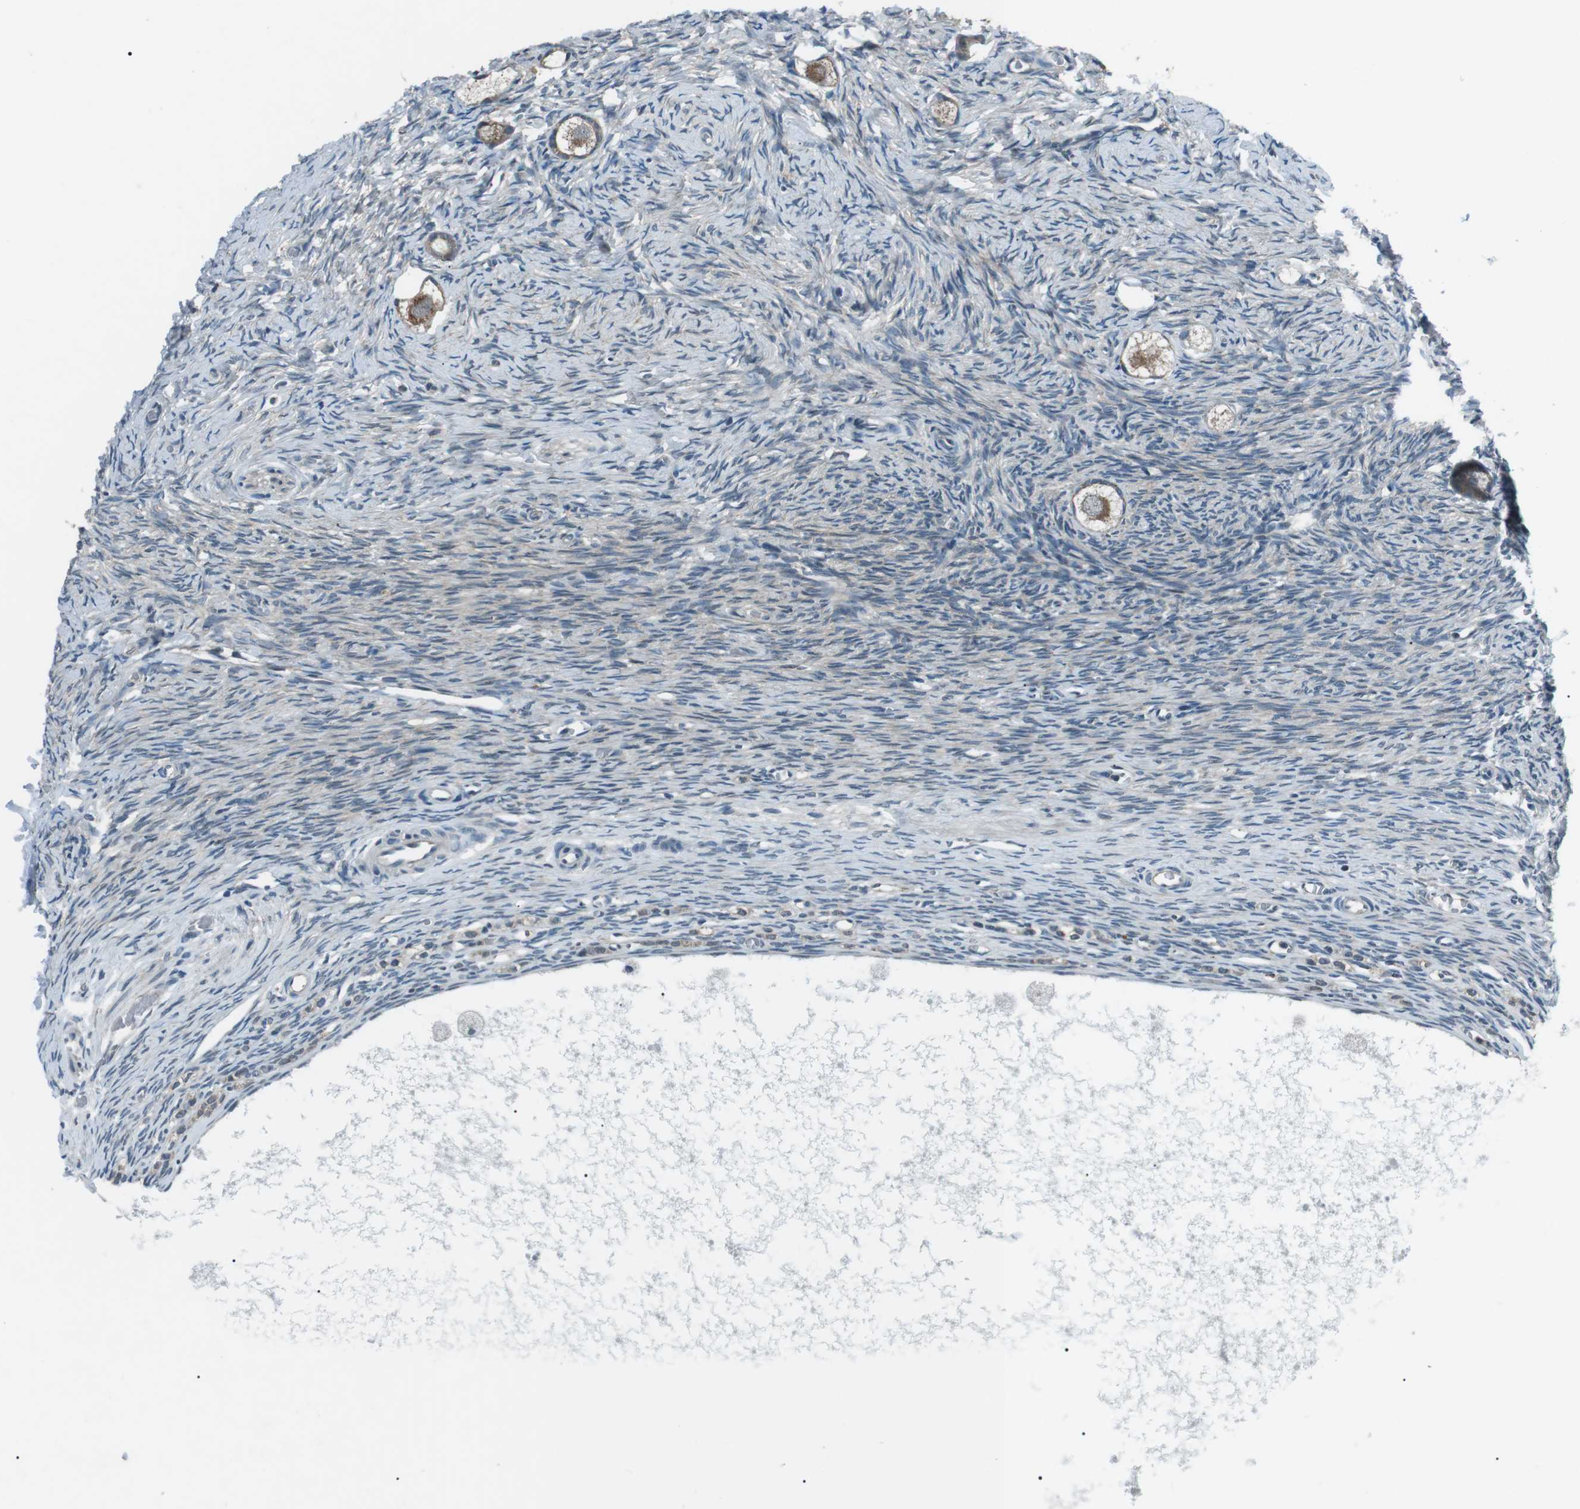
{"staining": {"intensity": "moderate", "quantity": ">75%", "location": "cytoplasmic/membranous"}, "tissue": "ovary", "cell_type": "Follicle cells", "image_type": "normal", "snomed": [{"axis": "morphology", "description": "Normal tissue, NOS"}, {"axis": "topography", "description": "Ovary"}], "caption": "IHC of unremarkable ovary reveals medium levels of moderate cytoplasmic/membranous positivity in about >75% of follicle cells.", "gene": "LRIG2", "patient": {"sex": "female", "age": 27}}